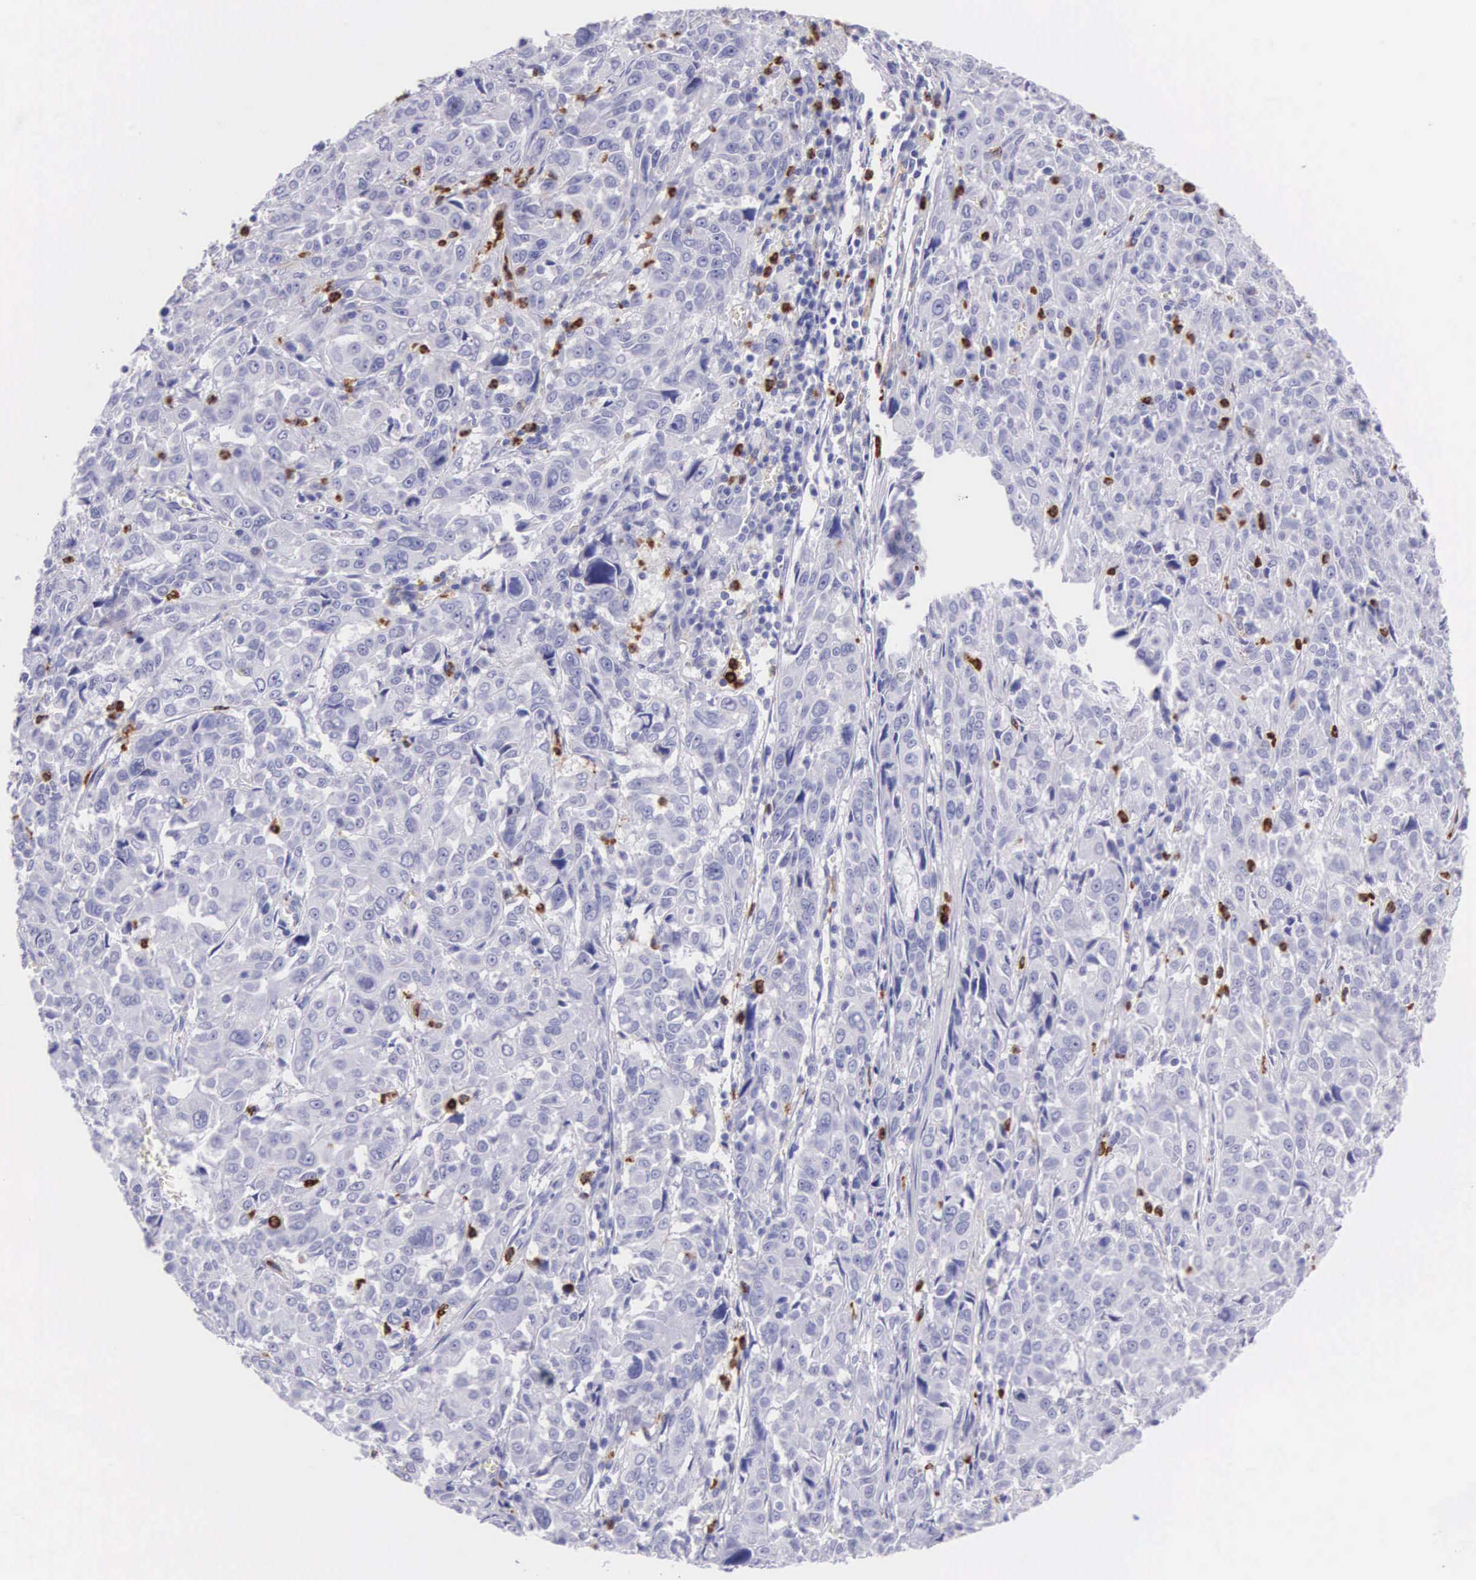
{"staining": {"intensity": "negative", "quantity": "none", "location": "none"}, "tissue": "pancreatic cancer", "cell_type": "Tumor cells", "image_type": "cancer", "snomed": [{"axis": "morphology", "description": "Adenocarcinoma, NOS"}, {"axis": "topography", "description": "Pancreas"}], "caption": "Immunohistochemistry histopathology image of human adenocarcinoma (pancreatic) stained for a protein (brown), which exhibits no expression in tumor cells.", "gene": "FCN1", "patient": {"sex": "female", "age": 52}}